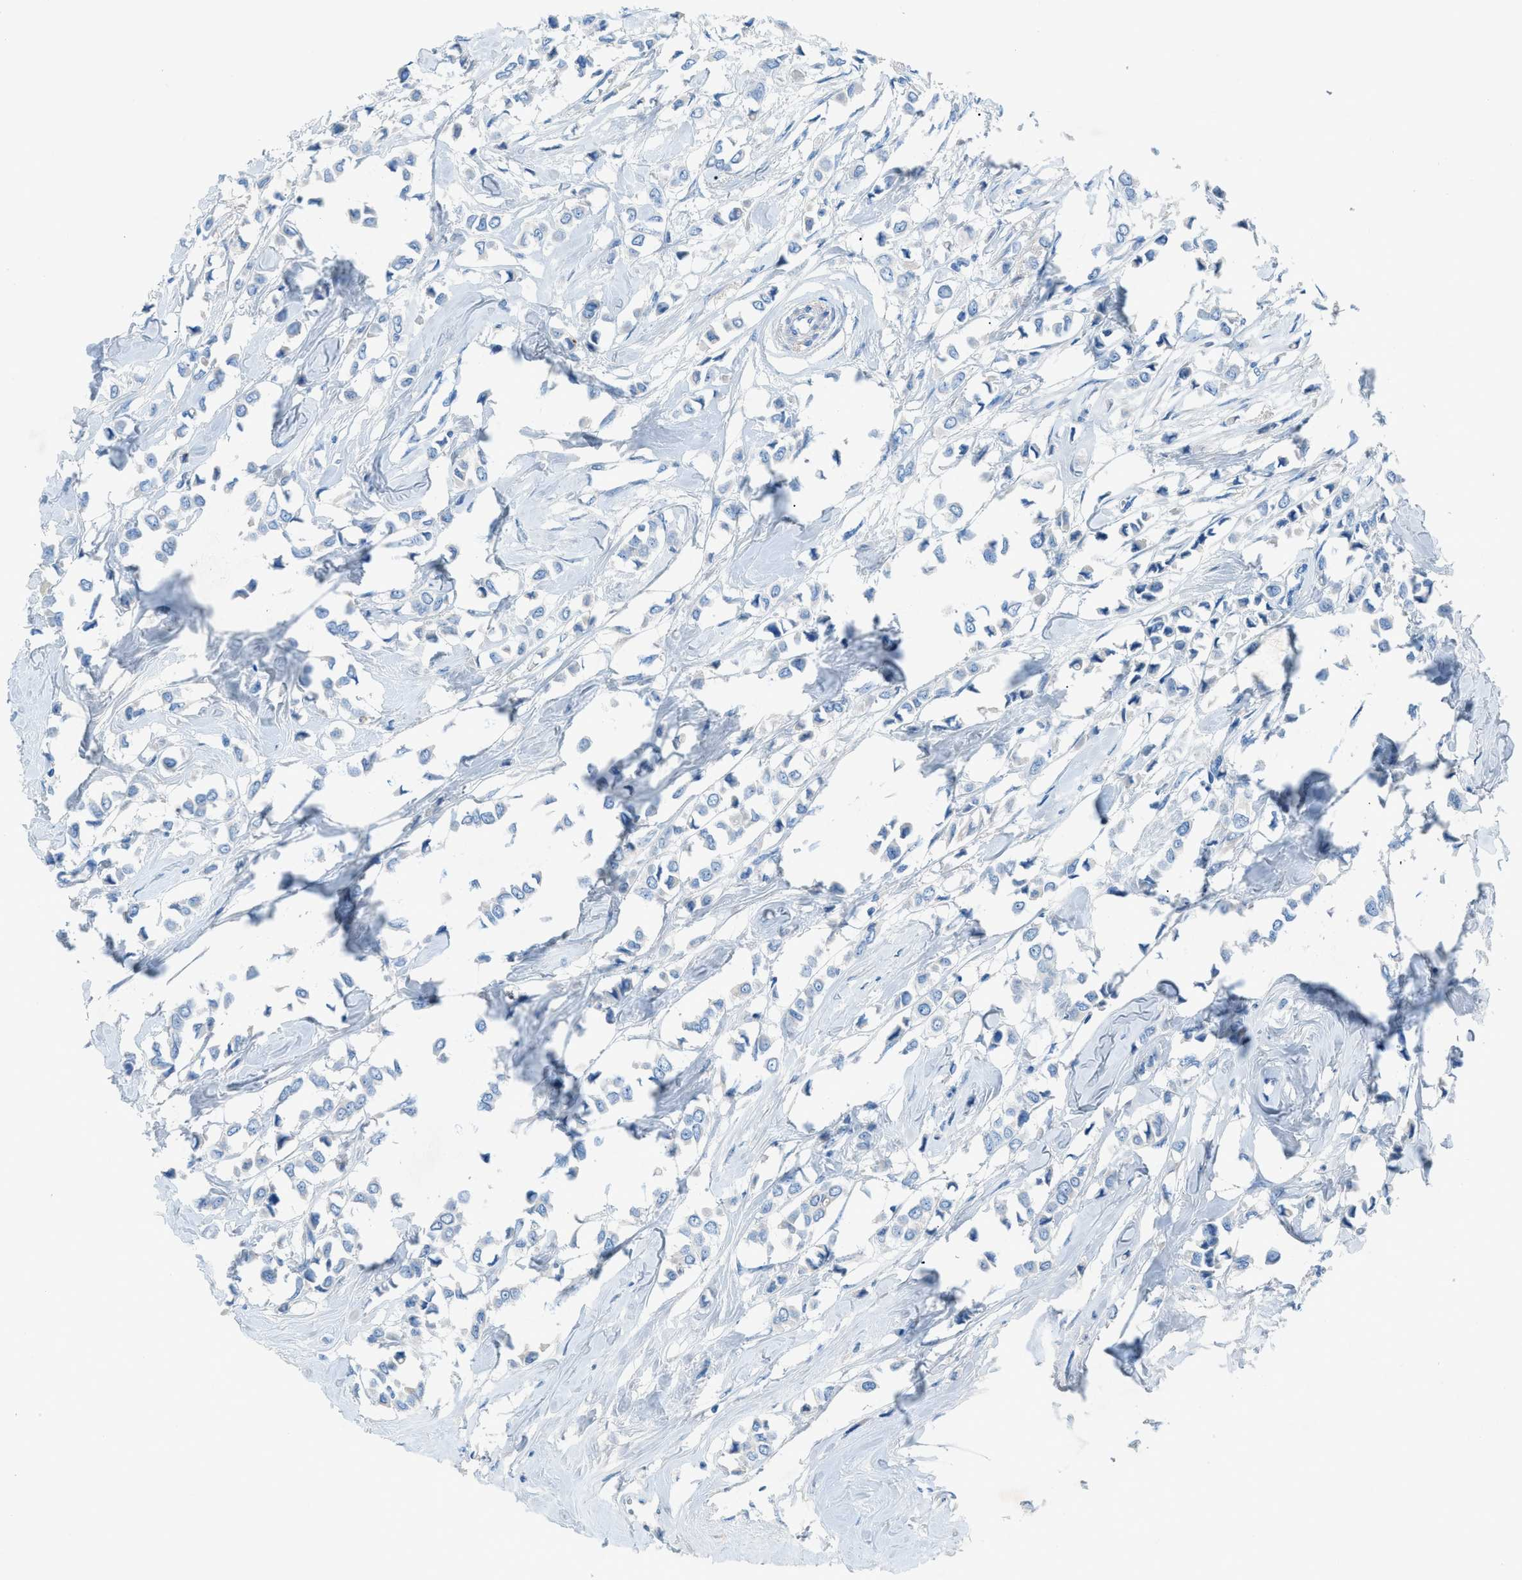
{"staining": {"intensity": "negative", "quantity": "none", "location": "none"}, "tissue": "breast cancer", "cell_type": "Tumor cells", "image_type": "cancer", "snomed": [{"axis": "morphology", "description": "Lobular carcinoma"}, {"axis": "topography", "description": "Breast"}], "caption": "Immunohistochemistry (IHC) histopathology image of neoplastic tissue: breast lobular carcinoma stained with DAB (3,3'-diaminobenzidine) shows no significant protein positivity in tumor cells.", "gene": "C5AR2", "patient": {"sex": "female", "age": 51}}